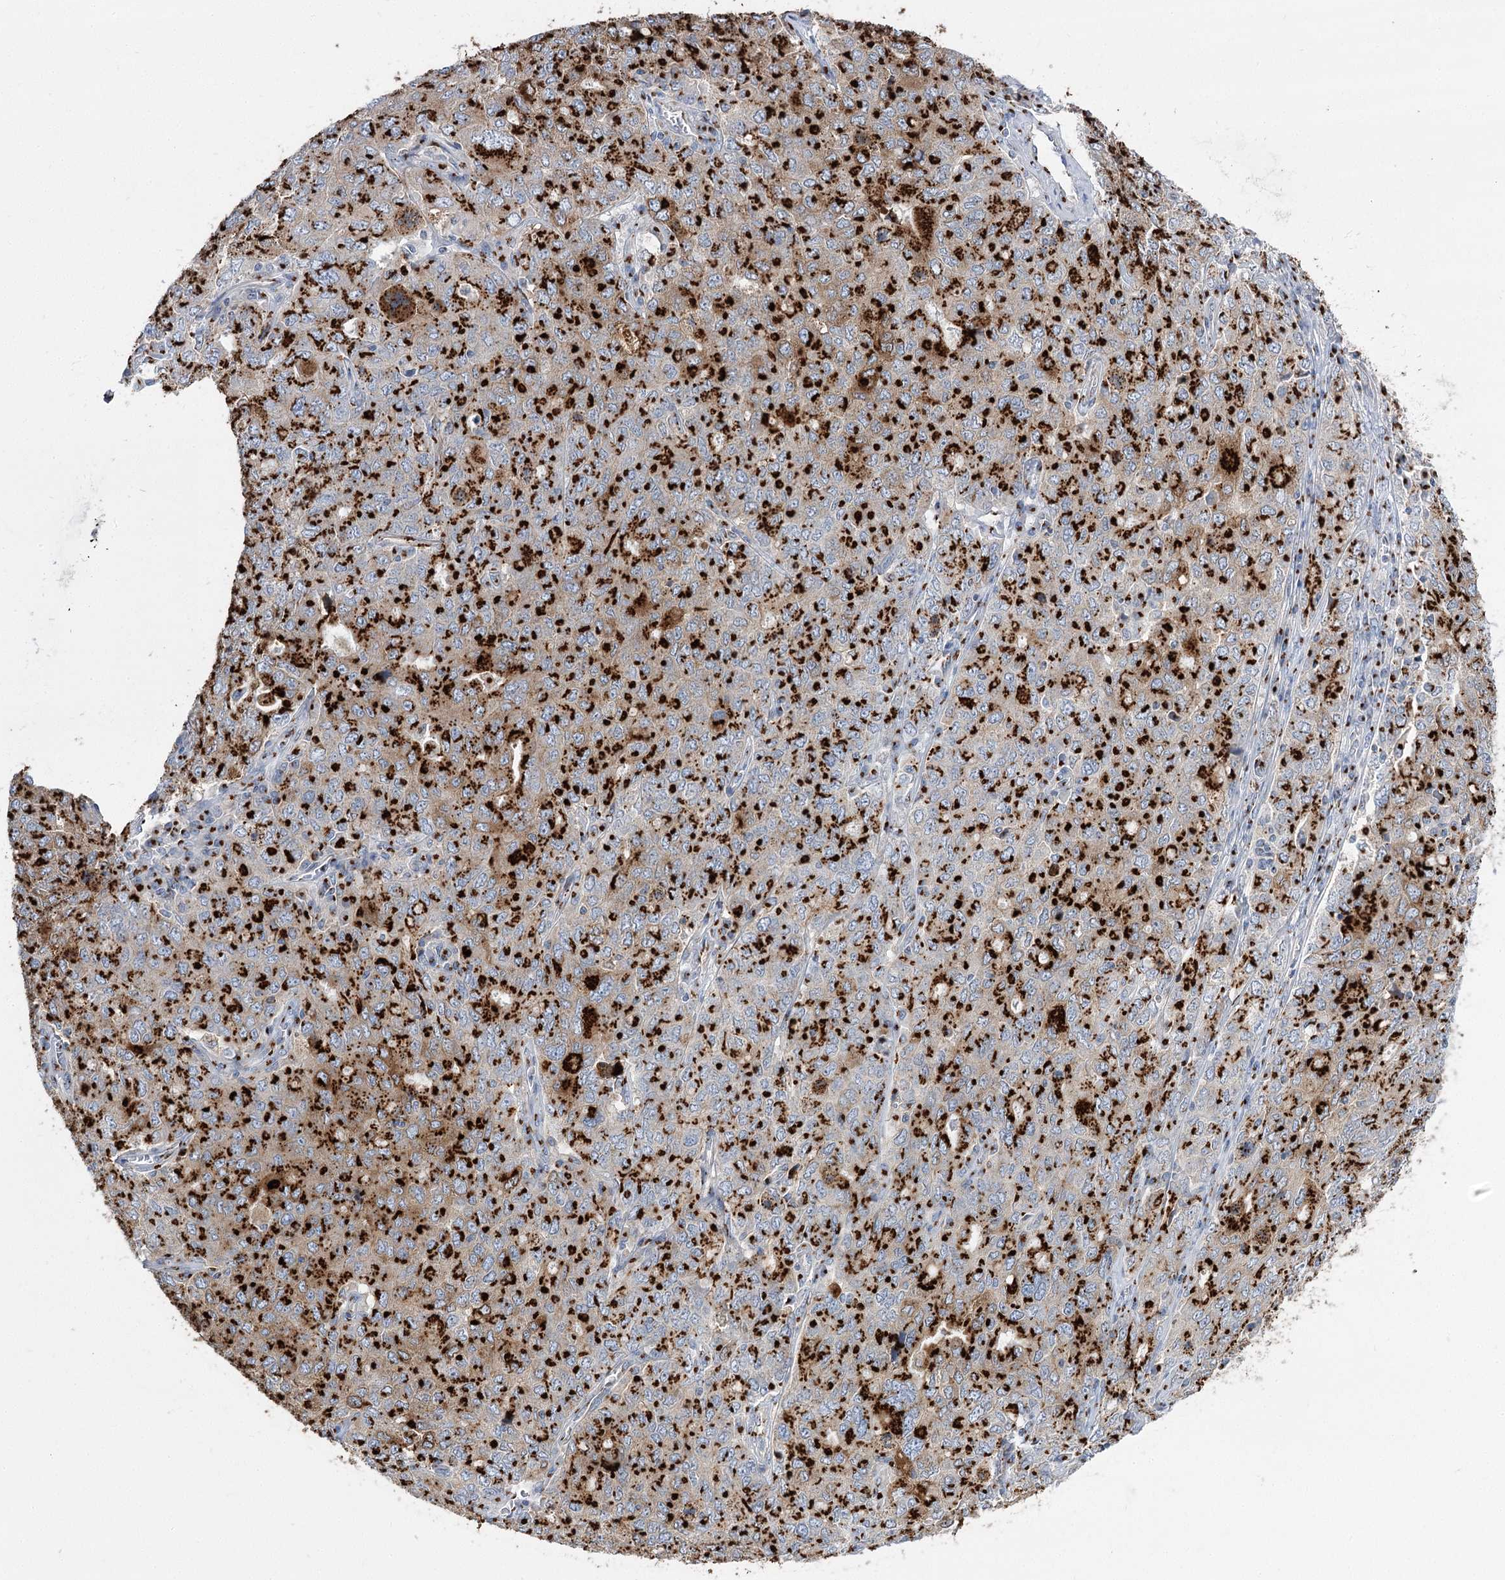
{"staining": {"intensity": "strong", "quantity": "25%-75%", "location": "cytoplasmic/membranous"}, "tissue": "ovarian cancer", "cell_type": "Tumor cells", "image_type": "cancer", "snomed": [{"axis": "morphology", "description": "Carcinoma, endometroid"}, {"axis": "topography", "description": "Ovary"}], "caption": "This micrograph displays endometroid carcinoma (ovarian) stained with immunohistochemistry to label a protein in brown. The cytoplasmic/membranous of tumor cells show strong positivity for the protein. Nuclei are counter-stained blue.", "gene": "TMEM165", "patient": {"sex": "female", "age": 62}}